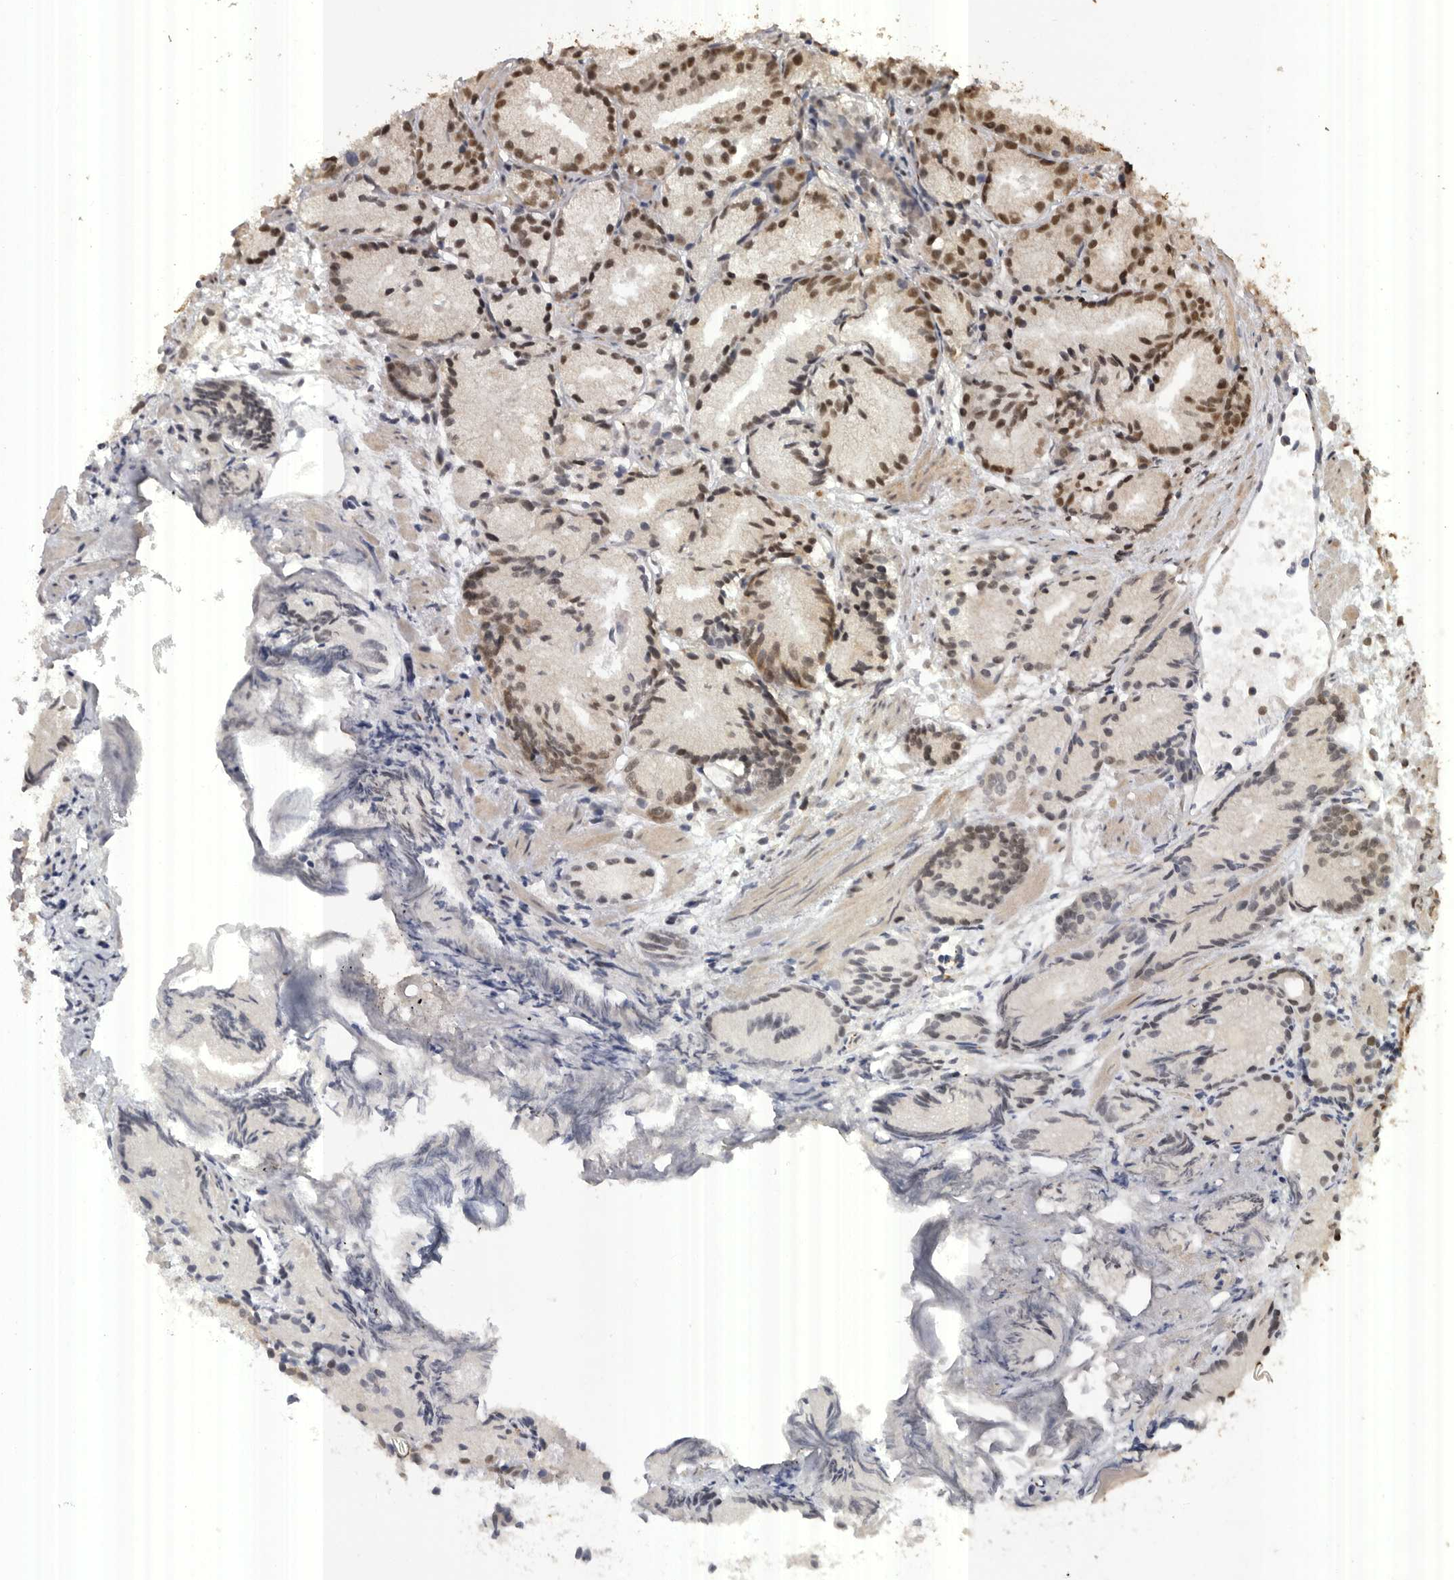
{"staining": {"intensity": "moderate", "quantity": ">75%", "location": "nuclear"}, "tissue": "prostate cancer", "cell_type": "Tumor cells", "image_type": "cancer", "snomed": [{"axis": "morphology", "description": "Adenocarcinoma, Low grade"}, {"axis": "topography", "description": "Prostate"}], "caption": "This photomicrograph displays immunohistochemistry (IHC) staining of low-grade adenocarcinoma (prostate), with medium moderate nuclear staining in approximately >75% of tumor cells.", "gene": "PPP1R10", "patient": {"sex": "male", "age": 88}}